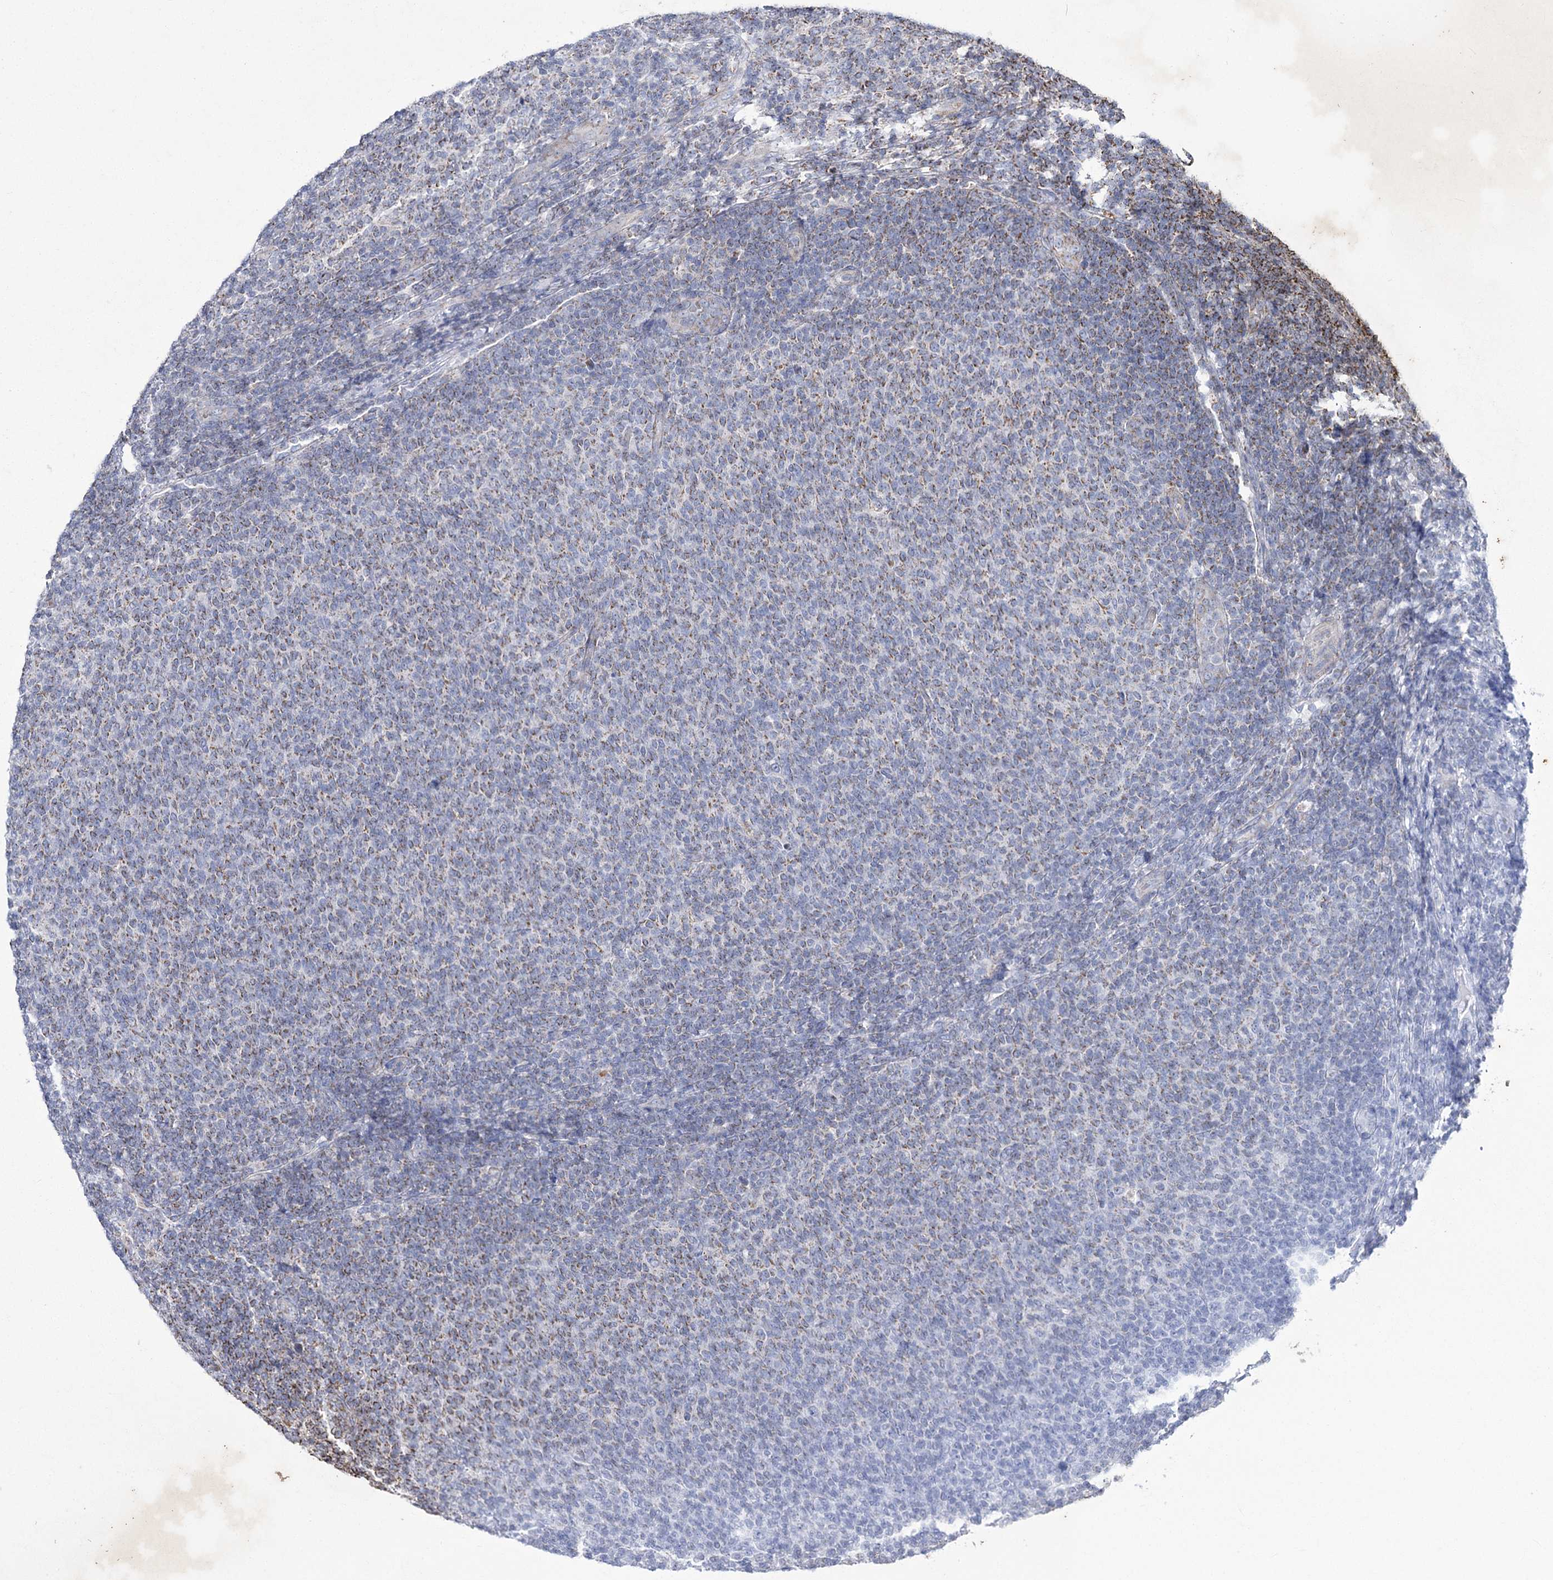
{"staining": {"intensity": "moderate", "quantity": "25%-75%", "location": "cytoplasmic/membranous"}, "tissue": "lymphoma", "cell_type": "Tumor cells", "image_type": "cancer", "snomed": [{"axis": "morphology", "description": "Malignant lymphoma, non-Hodgkin's type, Low grade"}, {"axis": "topography", "description": "Lymph node"}], "caption": "Immunohistochemical staining of low-grade malignant lymphoma, non-Hodgkin's type reveals moderate cytoplasmic/membranous protein expression in about 25%-75% of tumor cells. The protein is stained brown, and the nuclei are stained in blue (DAB (3,3'-diaminobenzidine) IHC with brightfield microscopy, high magnification).", "gene": "PDHB", "patient": {"sex": "male", "age": 66}}